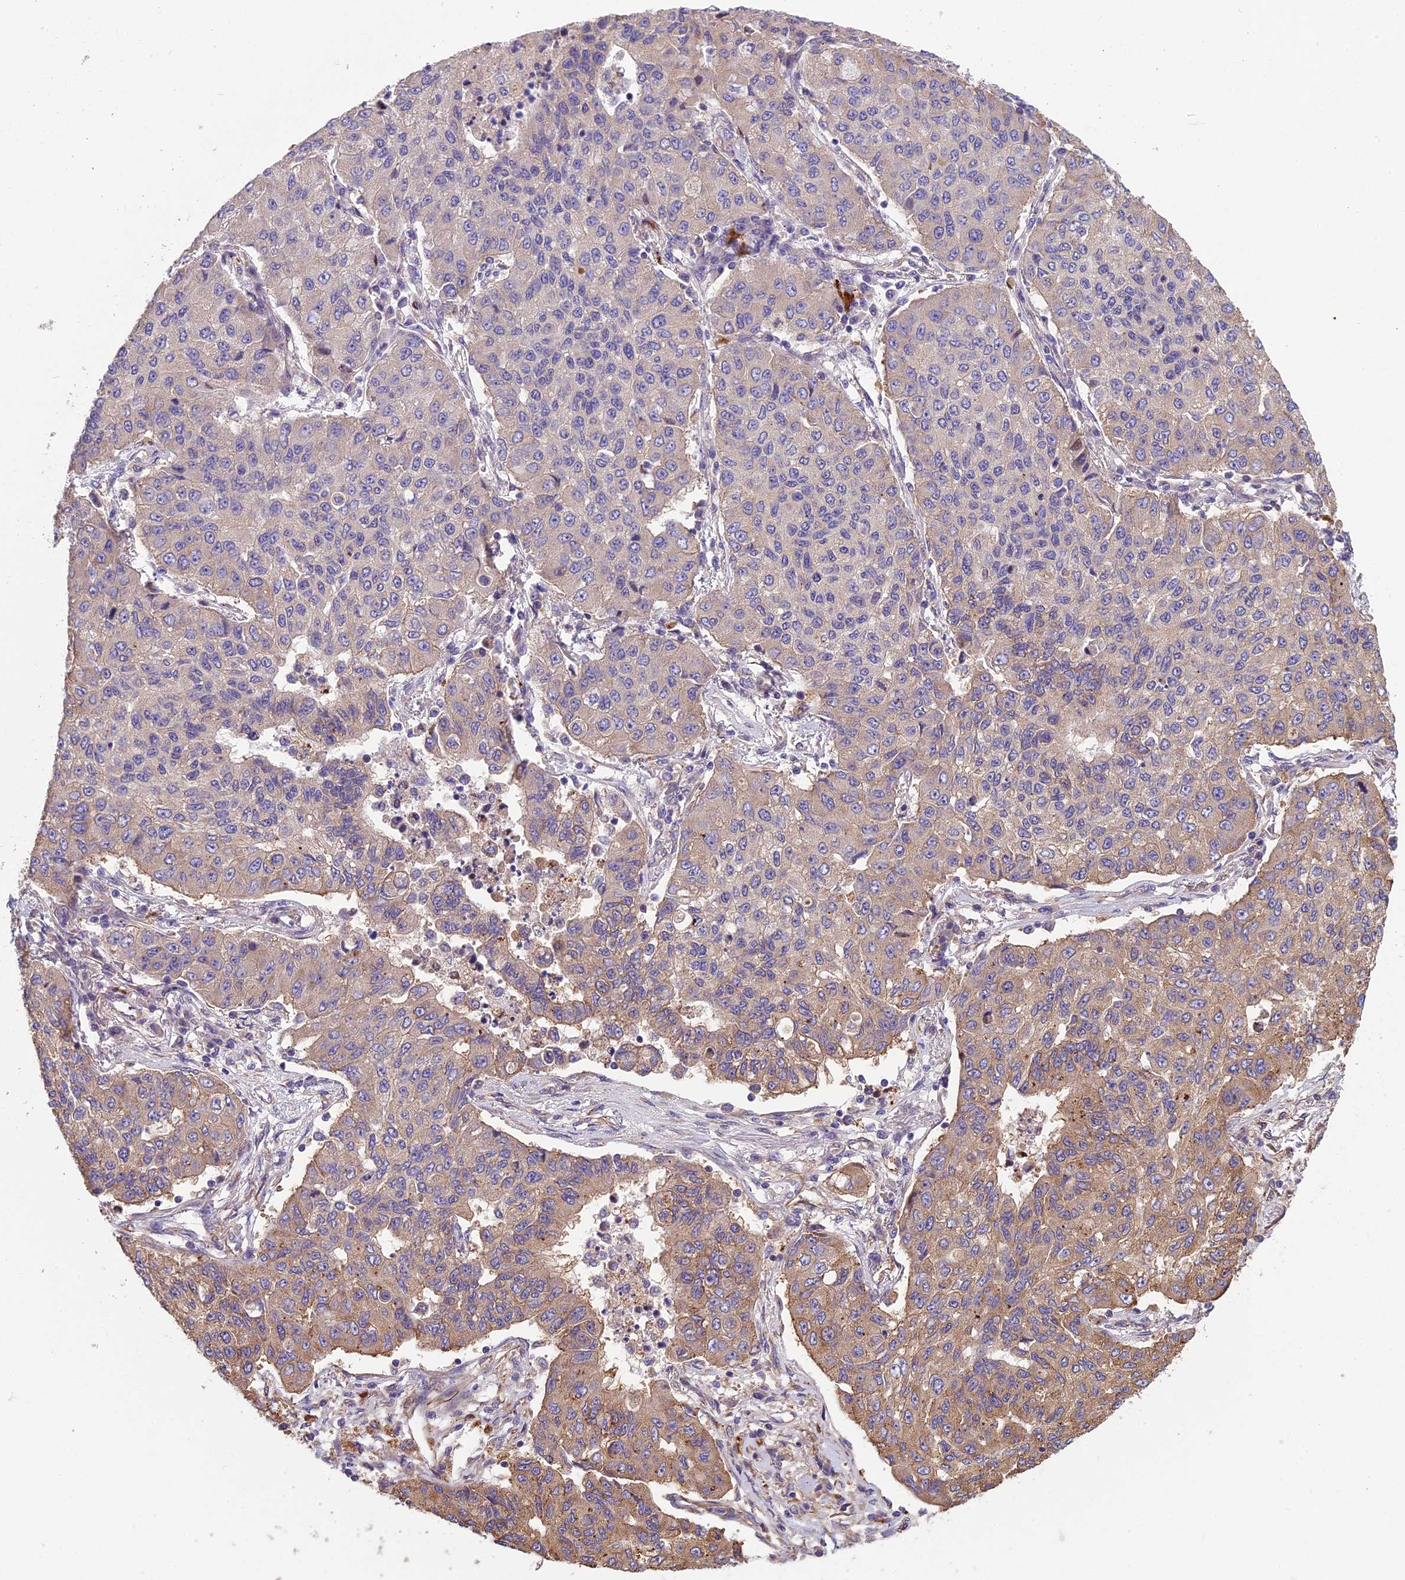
{"staining": {"intensity": "moderate", "quantity": "<25%", "location": "cytoplasmic/membranous"}, "tissue": "lung cancer", "cell_type": "Tumor cells", "image_type": "cancer", "snomed": [{"axis": "morphology", "description": "Squamous cell carcinoma, NOS"}, {"axis": "topography", "description": "Lung"}], "caption": "Tumor cells reveal moderate cytoplasmic/membranous staining in approximately <25% of cells in lung squamous cell carcinoma.", "gene": "SPDL1", "patient": {"sex": "male", "age": 74}}